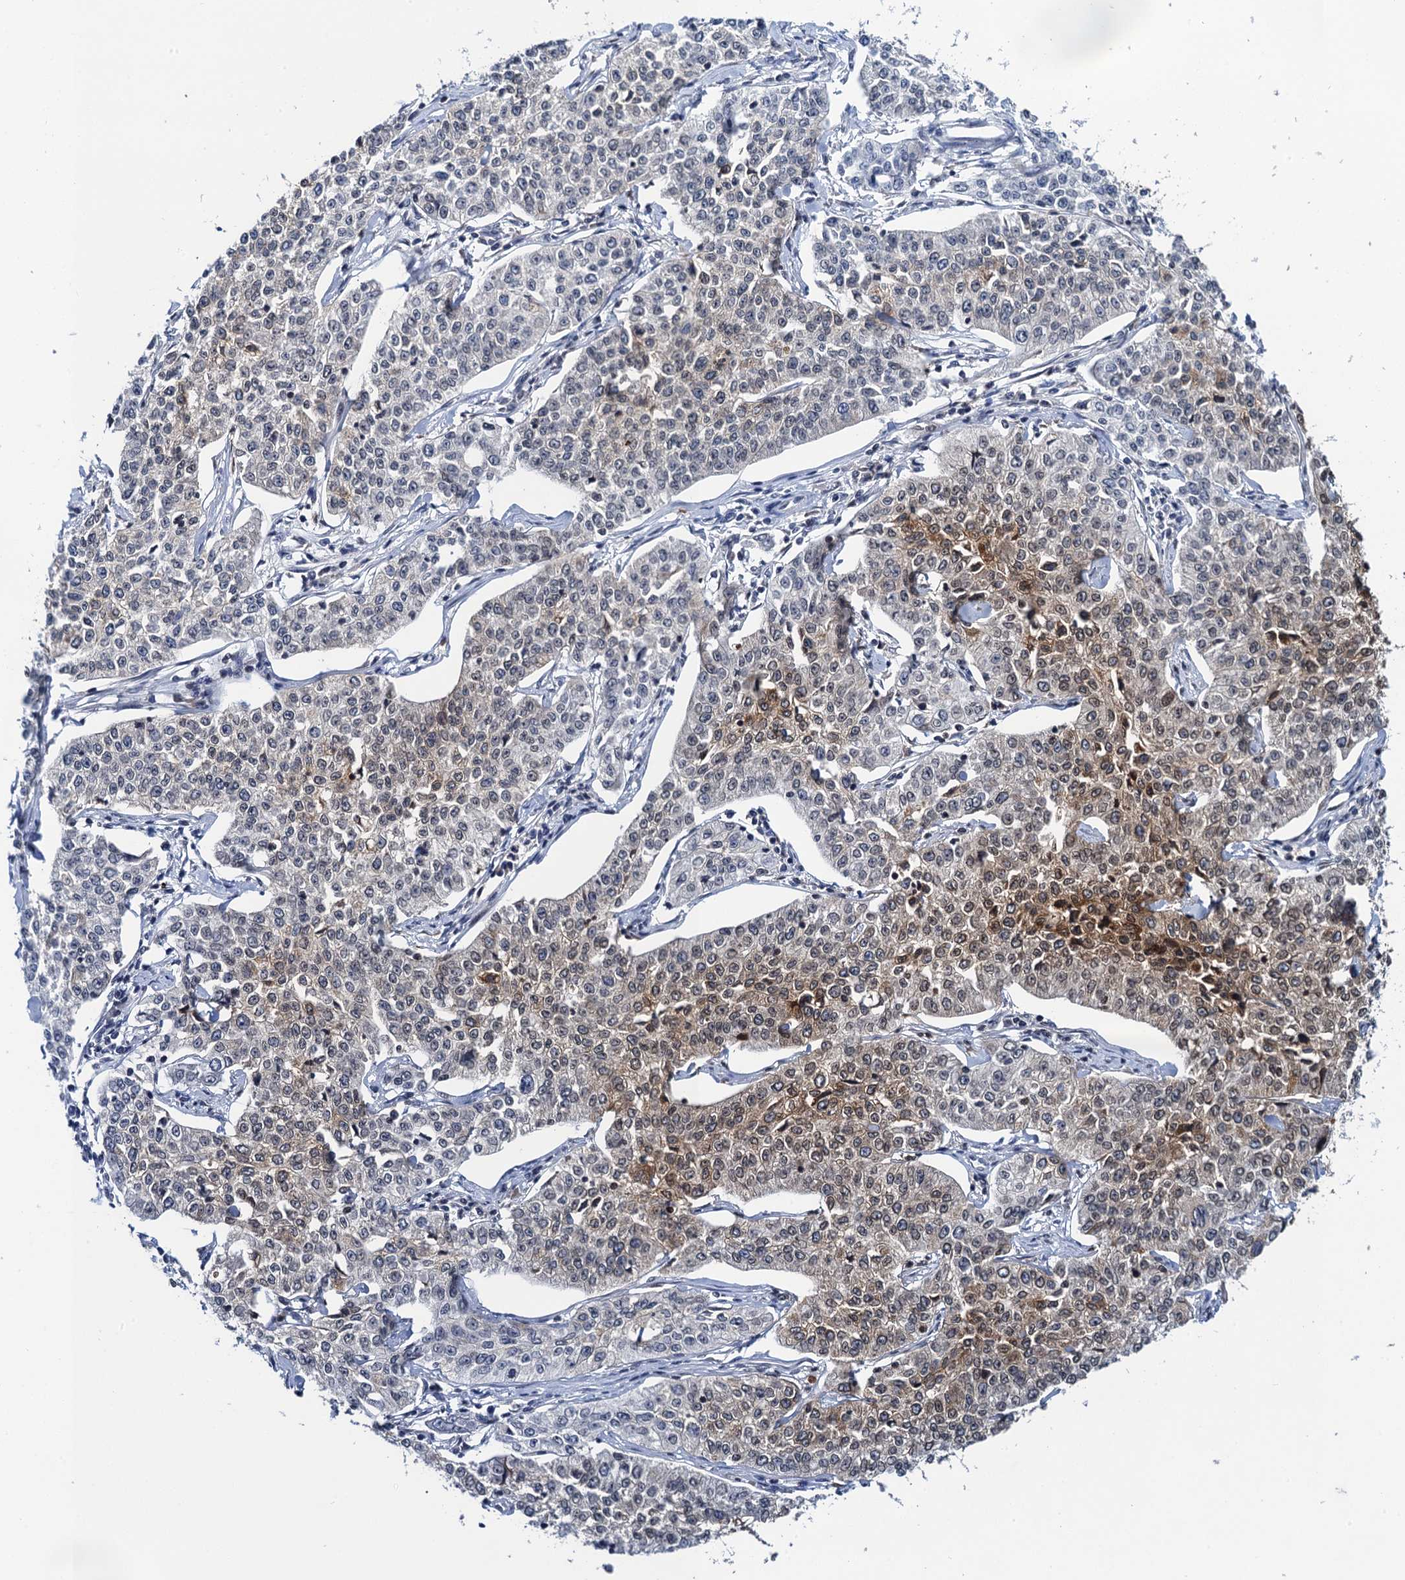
{"staining": {"intensity": "moderate", "quantity": "25%-75%", "location": "cytoplasmic/membranous"}, "tissue": "cervical cancer", "cell_type": "Tumor cells", "image_type": "cancer", "snomed": [{"axis": "morphology", "description": "Squamous cell carcinoma, NOS"}, {"axis": "topography", "description": "Cervix"}], "caption": "A micrograph showing moderate cytoplasmic/membranous staining in about 25%-75% of tumor cells in cervical cancer (squamous cell carcinoma), as visualized by brown immunohistochemical staining.", "gene": "LYPD3", "patient": {"sex": "female", "age": 35}}